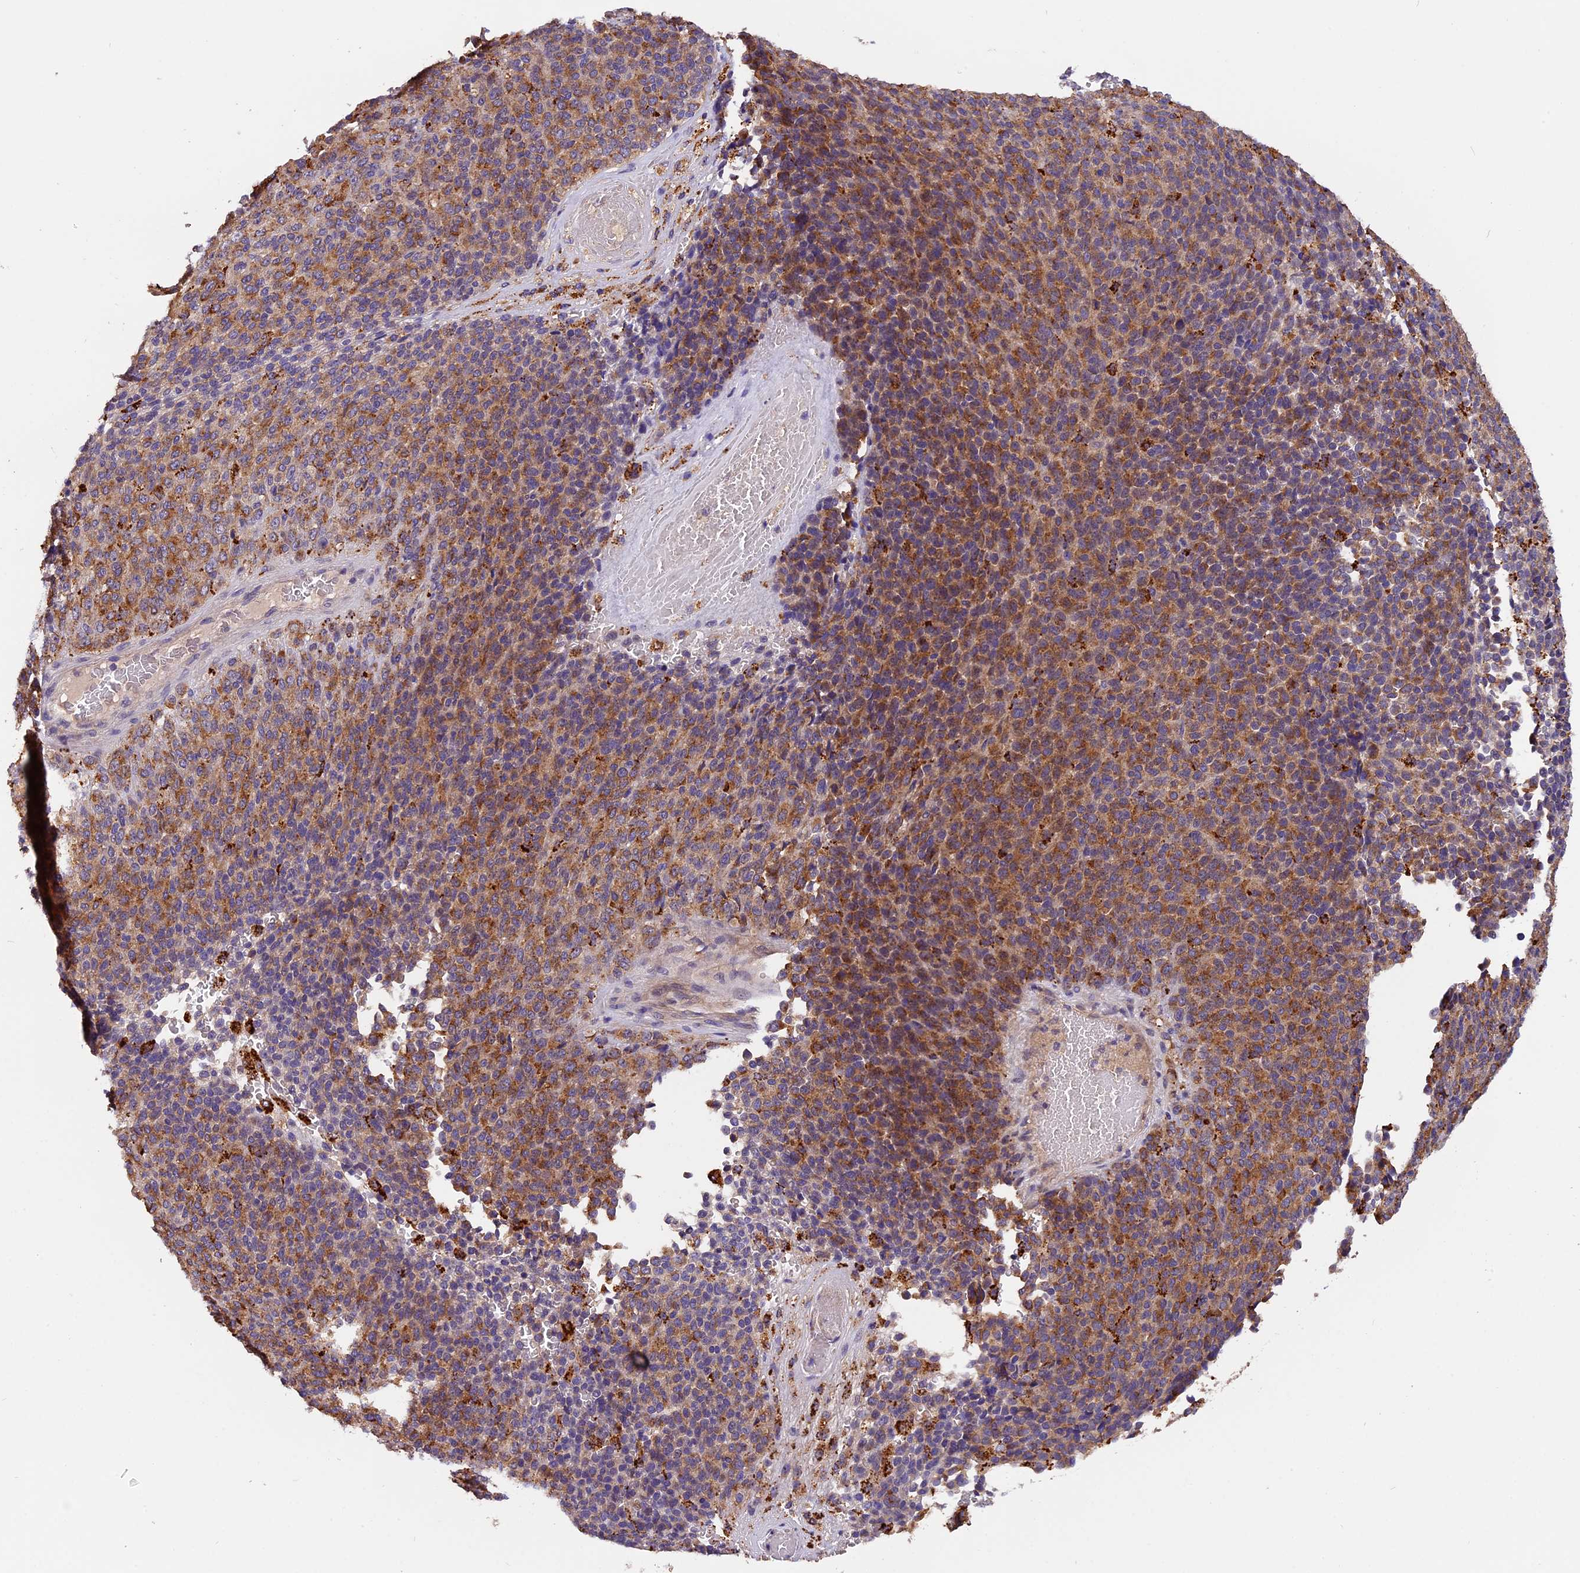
{"staining": {"intensity": "moderate", "quantity": ">75%", "location": "cytoplasmic/membranous"}, "tissue": "melanoma", "cell_type": "Tumor cells", "image_type": "cancer", "snomed": [{"axis": "morphology", "description": "Malignant melanoma, Metastatic site"}, {"axis": "topography", "description": "Brain"}], "caption": "Malignant melanoma (metastatic site) stained for a protein demonstrates moderate cytoplasmic/membranous positivity in tumor cells.", "gene": "COPE", "patient": {"sex": "female", "age": 56}}